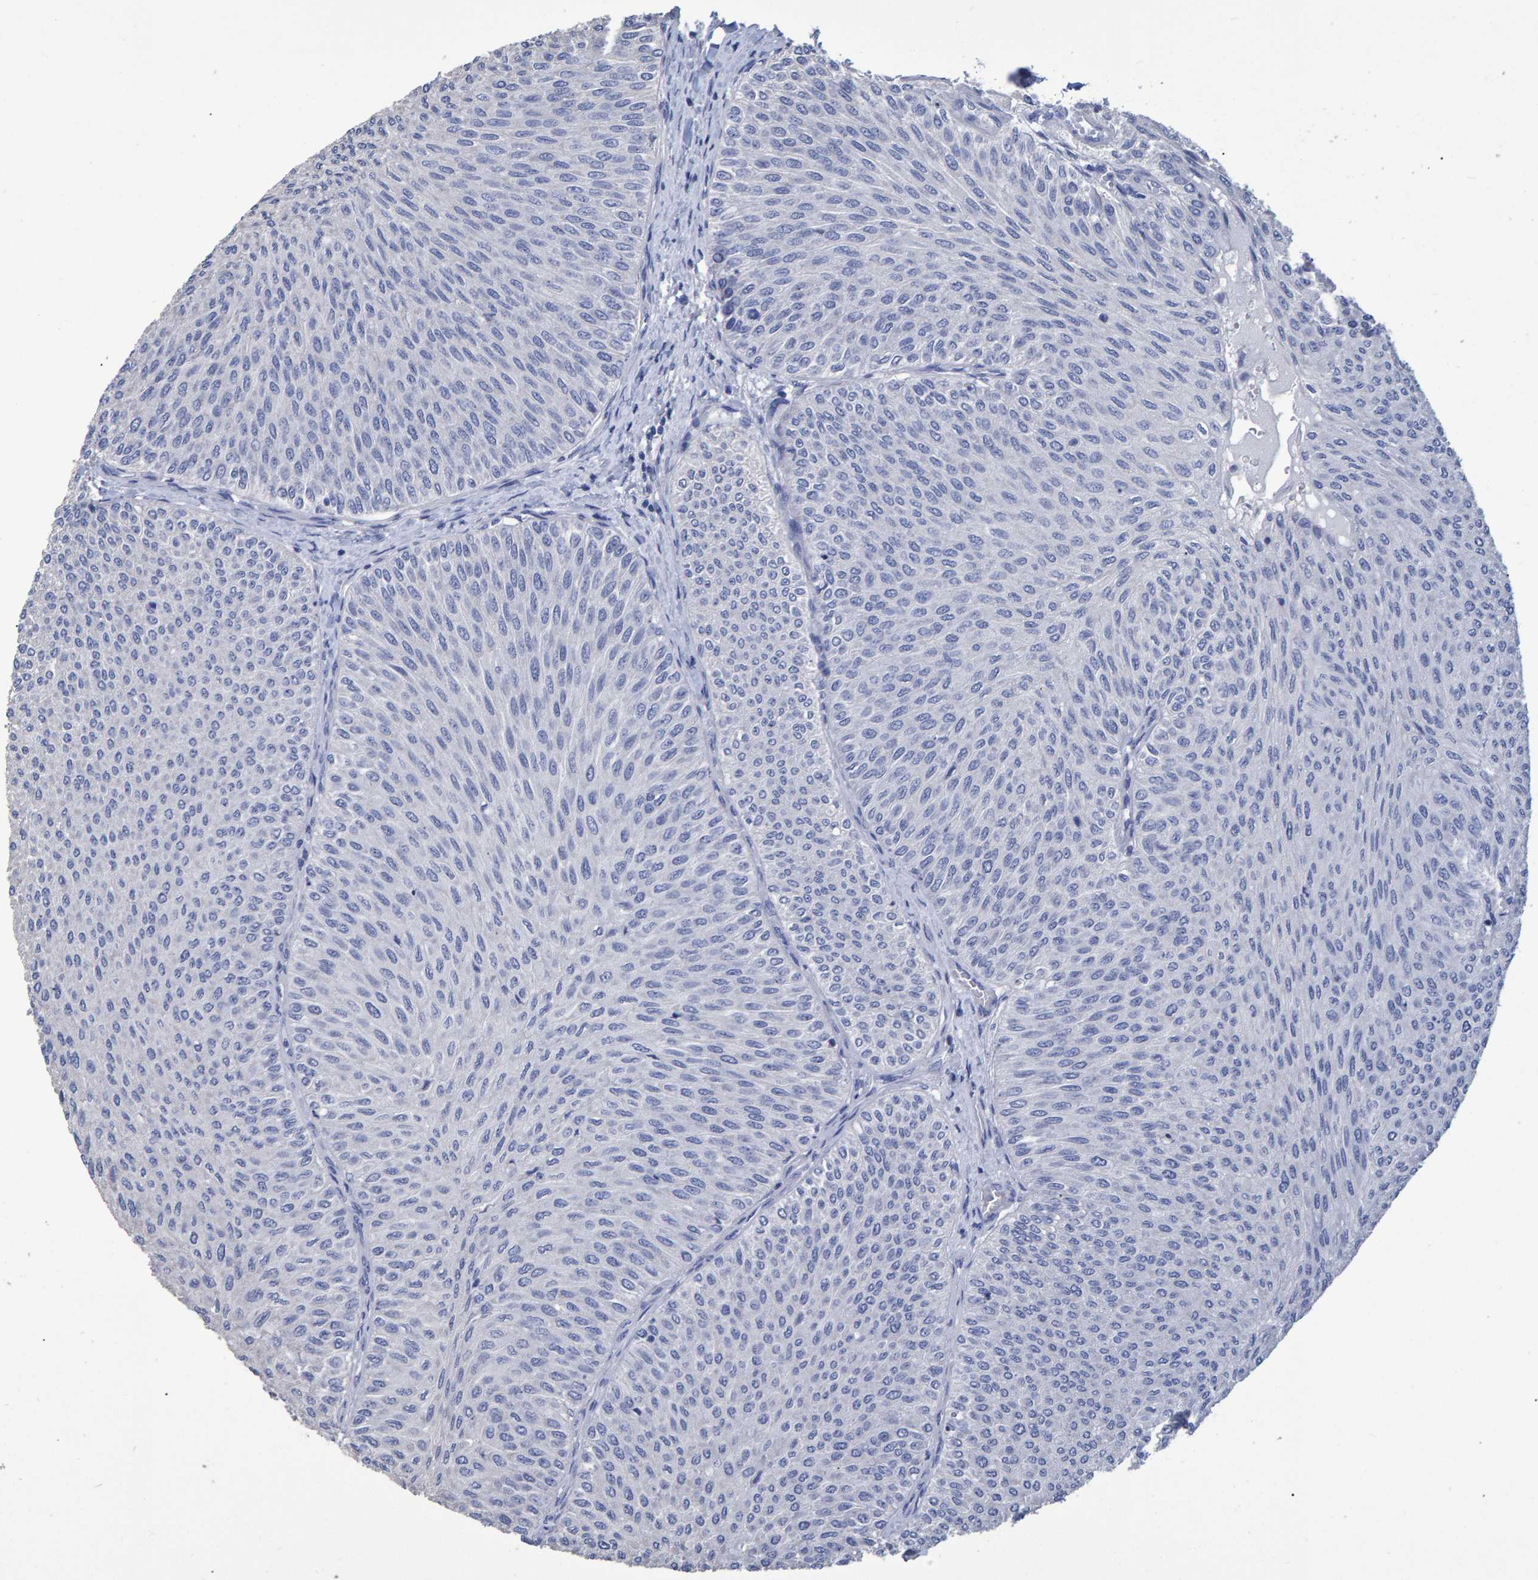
{"staining": {"intensity": "negative", "quantity": "none", "location": "none"}, "tissue": "urothelial cancer", "cell_type": "Tumor cells", "image_type": "cancer", "snomed": [{"axis": "morphology", "description": "Urothelial carcinoma, Low grade"}, {"axis": "topography", "description": "Urinary bladder"}], "caption": "Tumor cells are negative for protein expression in human urothelial cancer.", "gene": "HEMGN", "patient": {"sex": "male", "age": 78}}